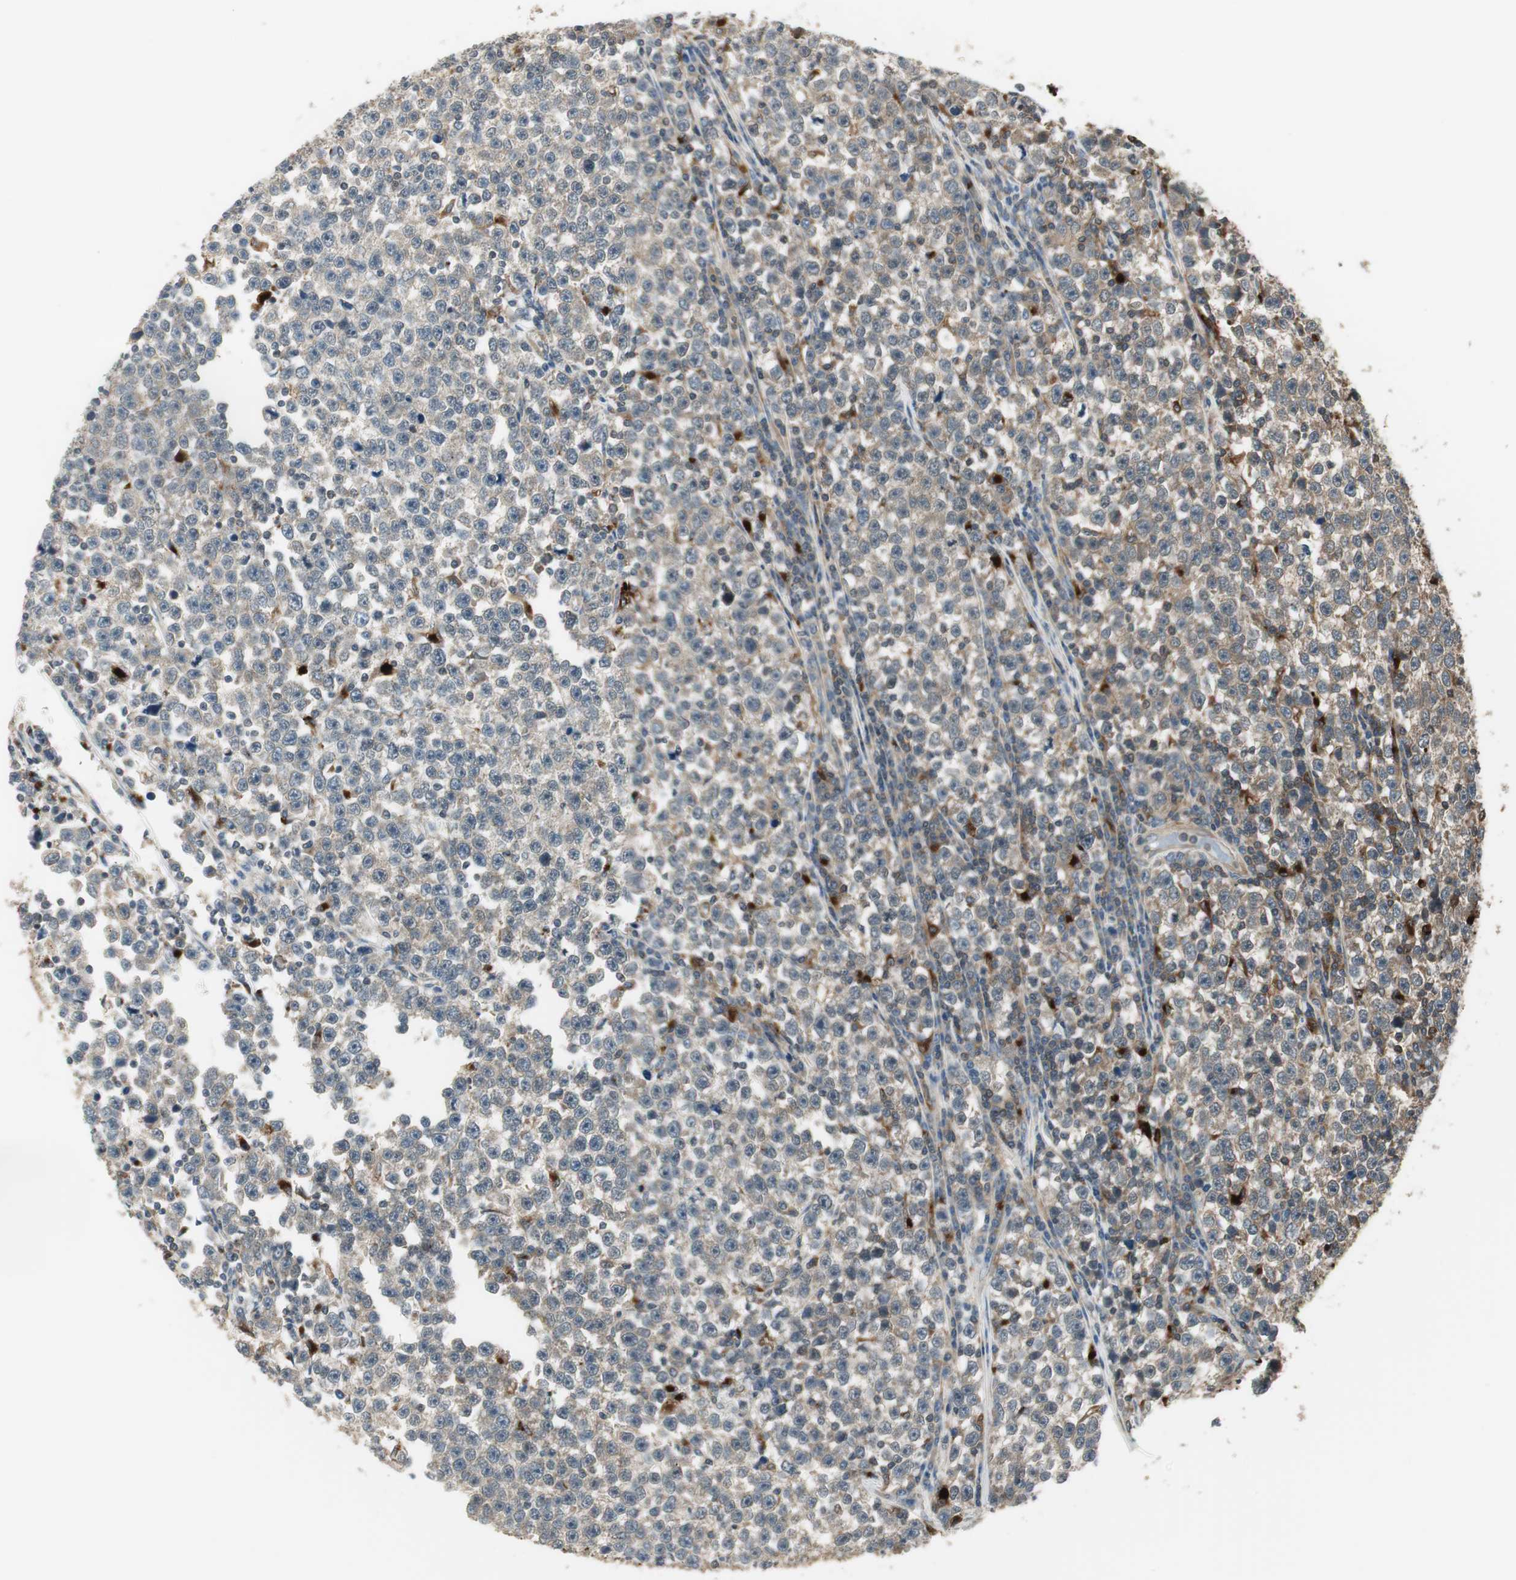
{"staining": {"intensity": "weak", "quantity": "25%-75%", "location": "cytoplasmic/membranous"}, "tissue": "testis cancer", "cell_type": "Tumor cells", "image_type": "cancer", "snomed": [{"axis": "morphology", "description": "Seminoma, NOS"}, {"axis": "topography", "description": "Testis"}], "caption": "There is low levels of weak cytoplasmic/membranous expression in tumor cells of seminoma (testis), as demonstrated by immunohistochemical staining (brown color).", "gene": "NCK1", "patient": {"sex": "male", "age": 43}}